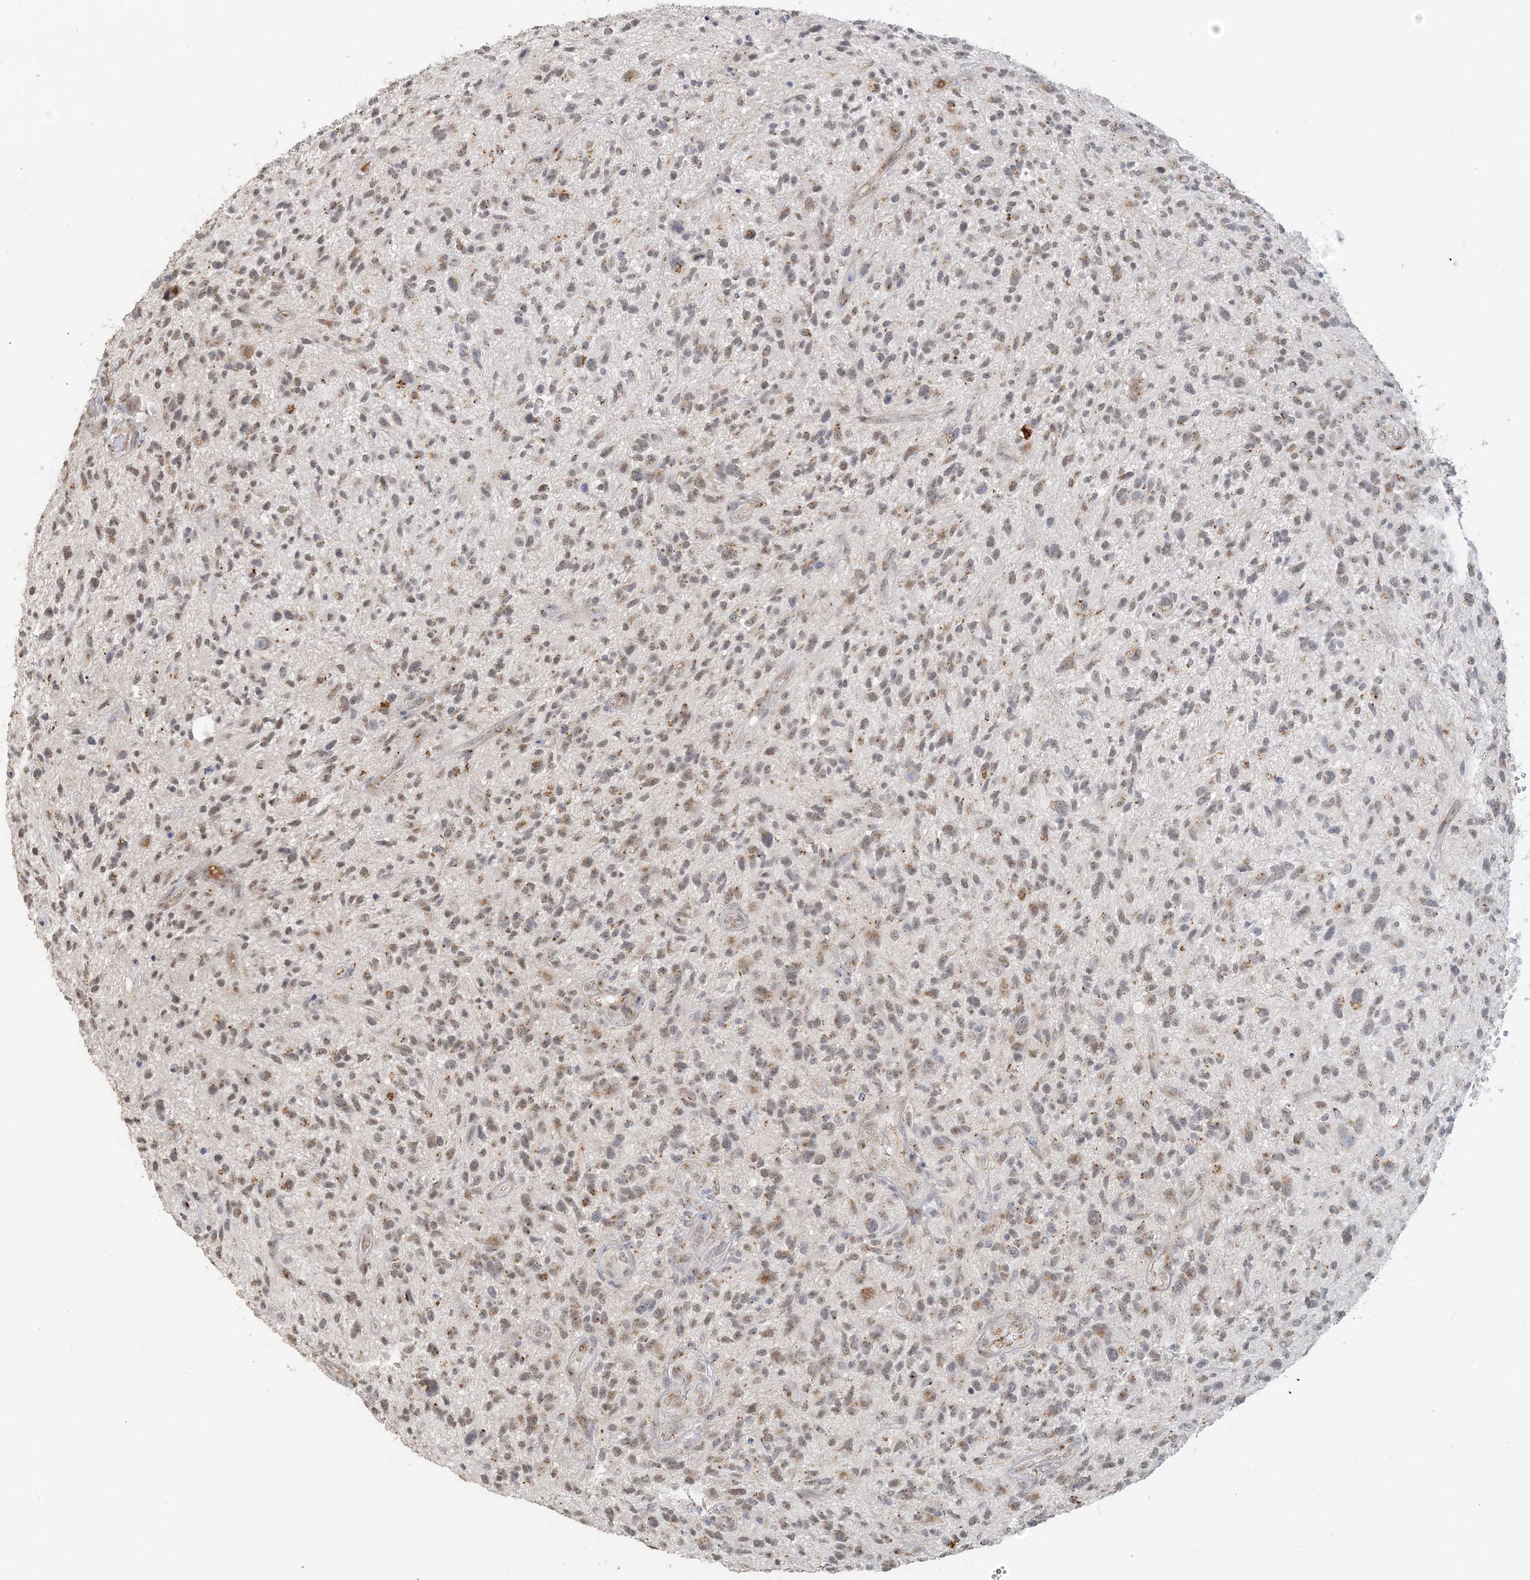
{"staining": {"intensity": "weak", "quantity": "25%-75%", "location": "cytoplasmic/membranous,nuclear"}, "tissue": "glioma", "cell_type": "Tumor cells", "image_type": "cancer", "snomed": [{"axis": "morphology", "description": "Glioma, malignant, High grade"}, {"axis": "topography", "description": "Brain"}], "caption": "IHC of human malignant high-grade glioma demonstrates low levels of weak cytoplasmic/membranous and nuclear expression in approximately 25%-75% of tumor cells.", "gene": "ZCCHC4", "patient": {"sex": "male", "age": 47}}